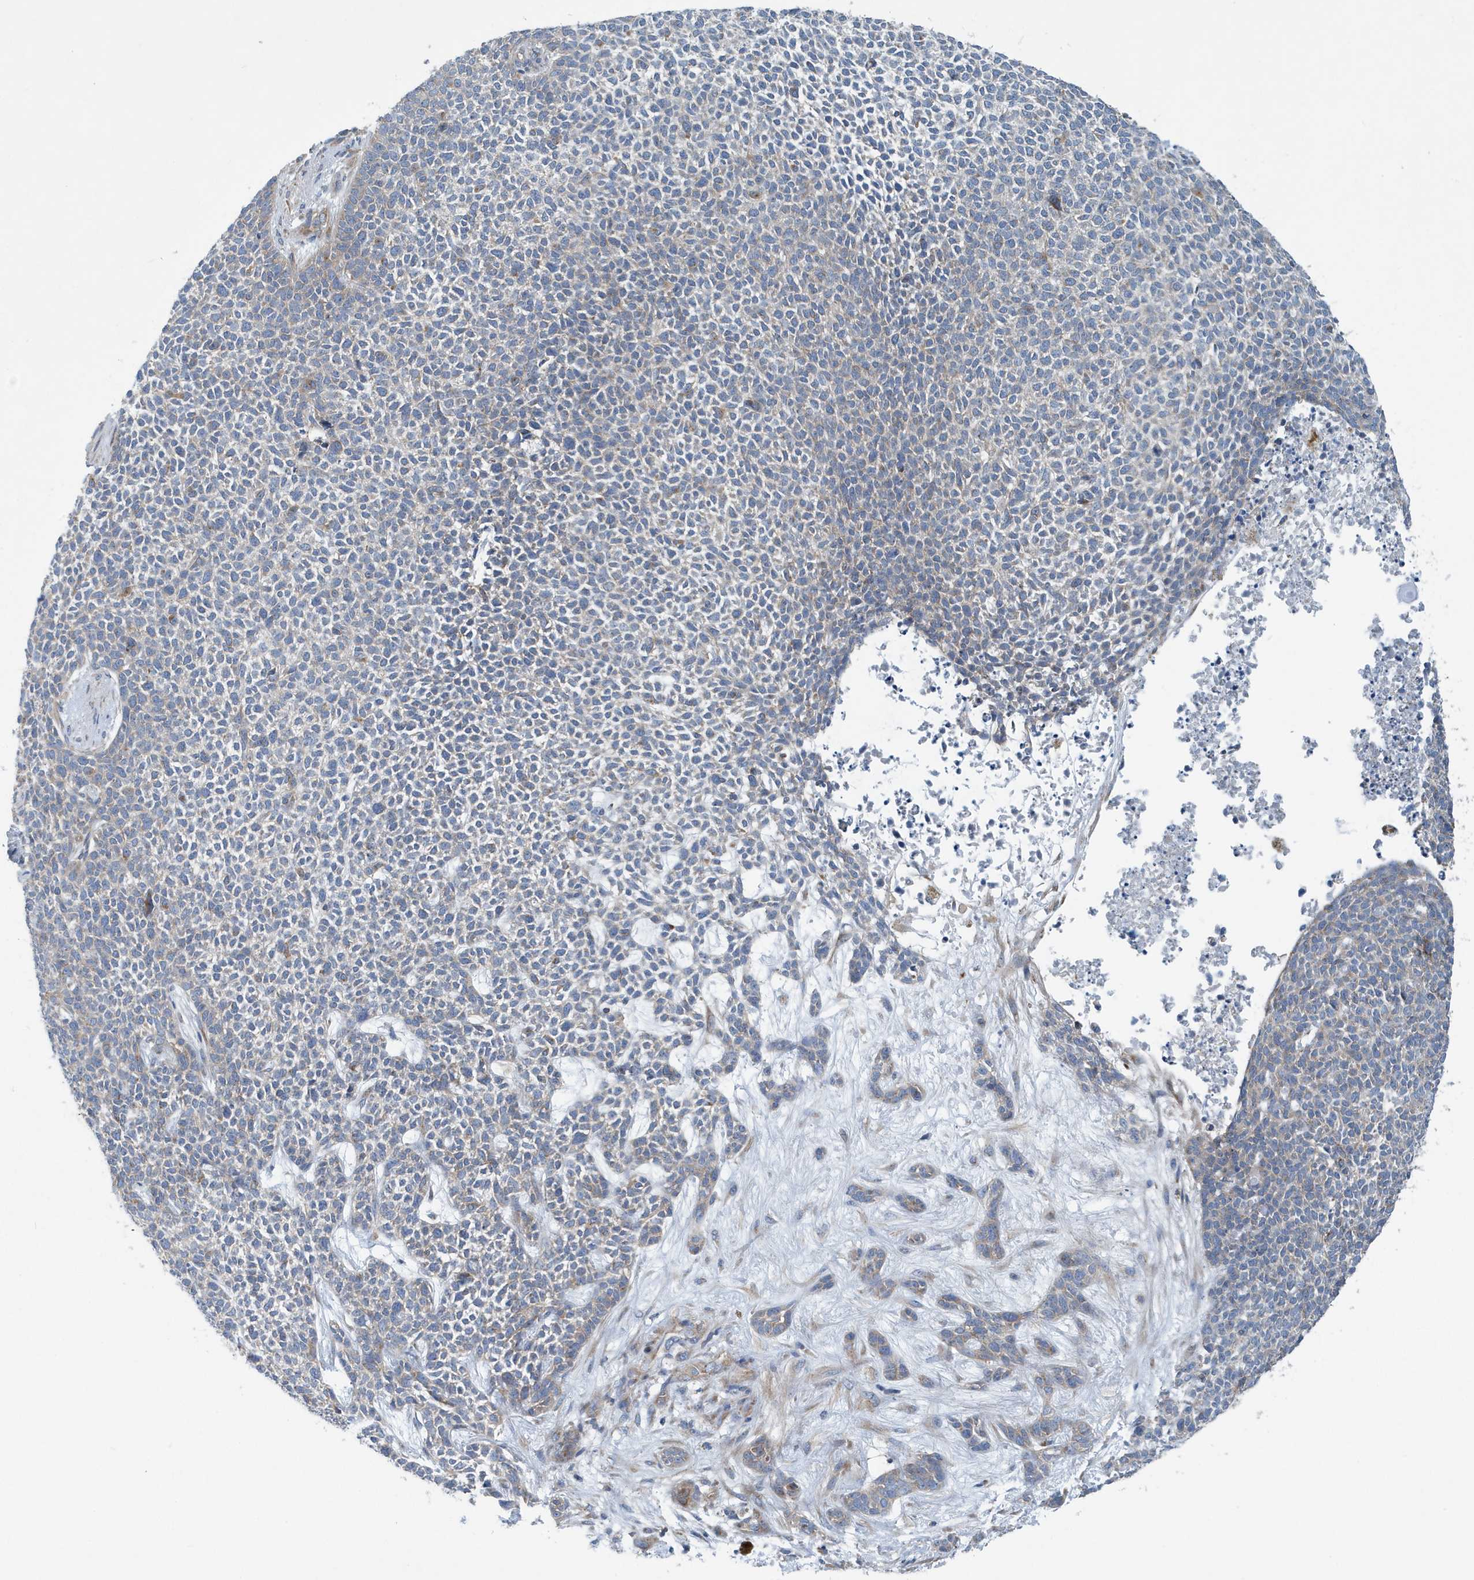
{"staining": {"intensity": "weak", "quantity": "<25%", "location": "cytoplasmic/membranous"}, "tissue": "skin cancer", "cell_type": "Tumor cells", "image_type": "cancer", "snomed": [{"axis": "morphology", "description": "Basal cell carcinoma"}, {"axis": "topography", "description": "Skin"}], "caption": "The histopathology image shows no significant staining in tumor cells of skin cancer (basal cell carcinoma).", "gene": "PPM1M", "patient": {"sex": "female", "age": 84}}